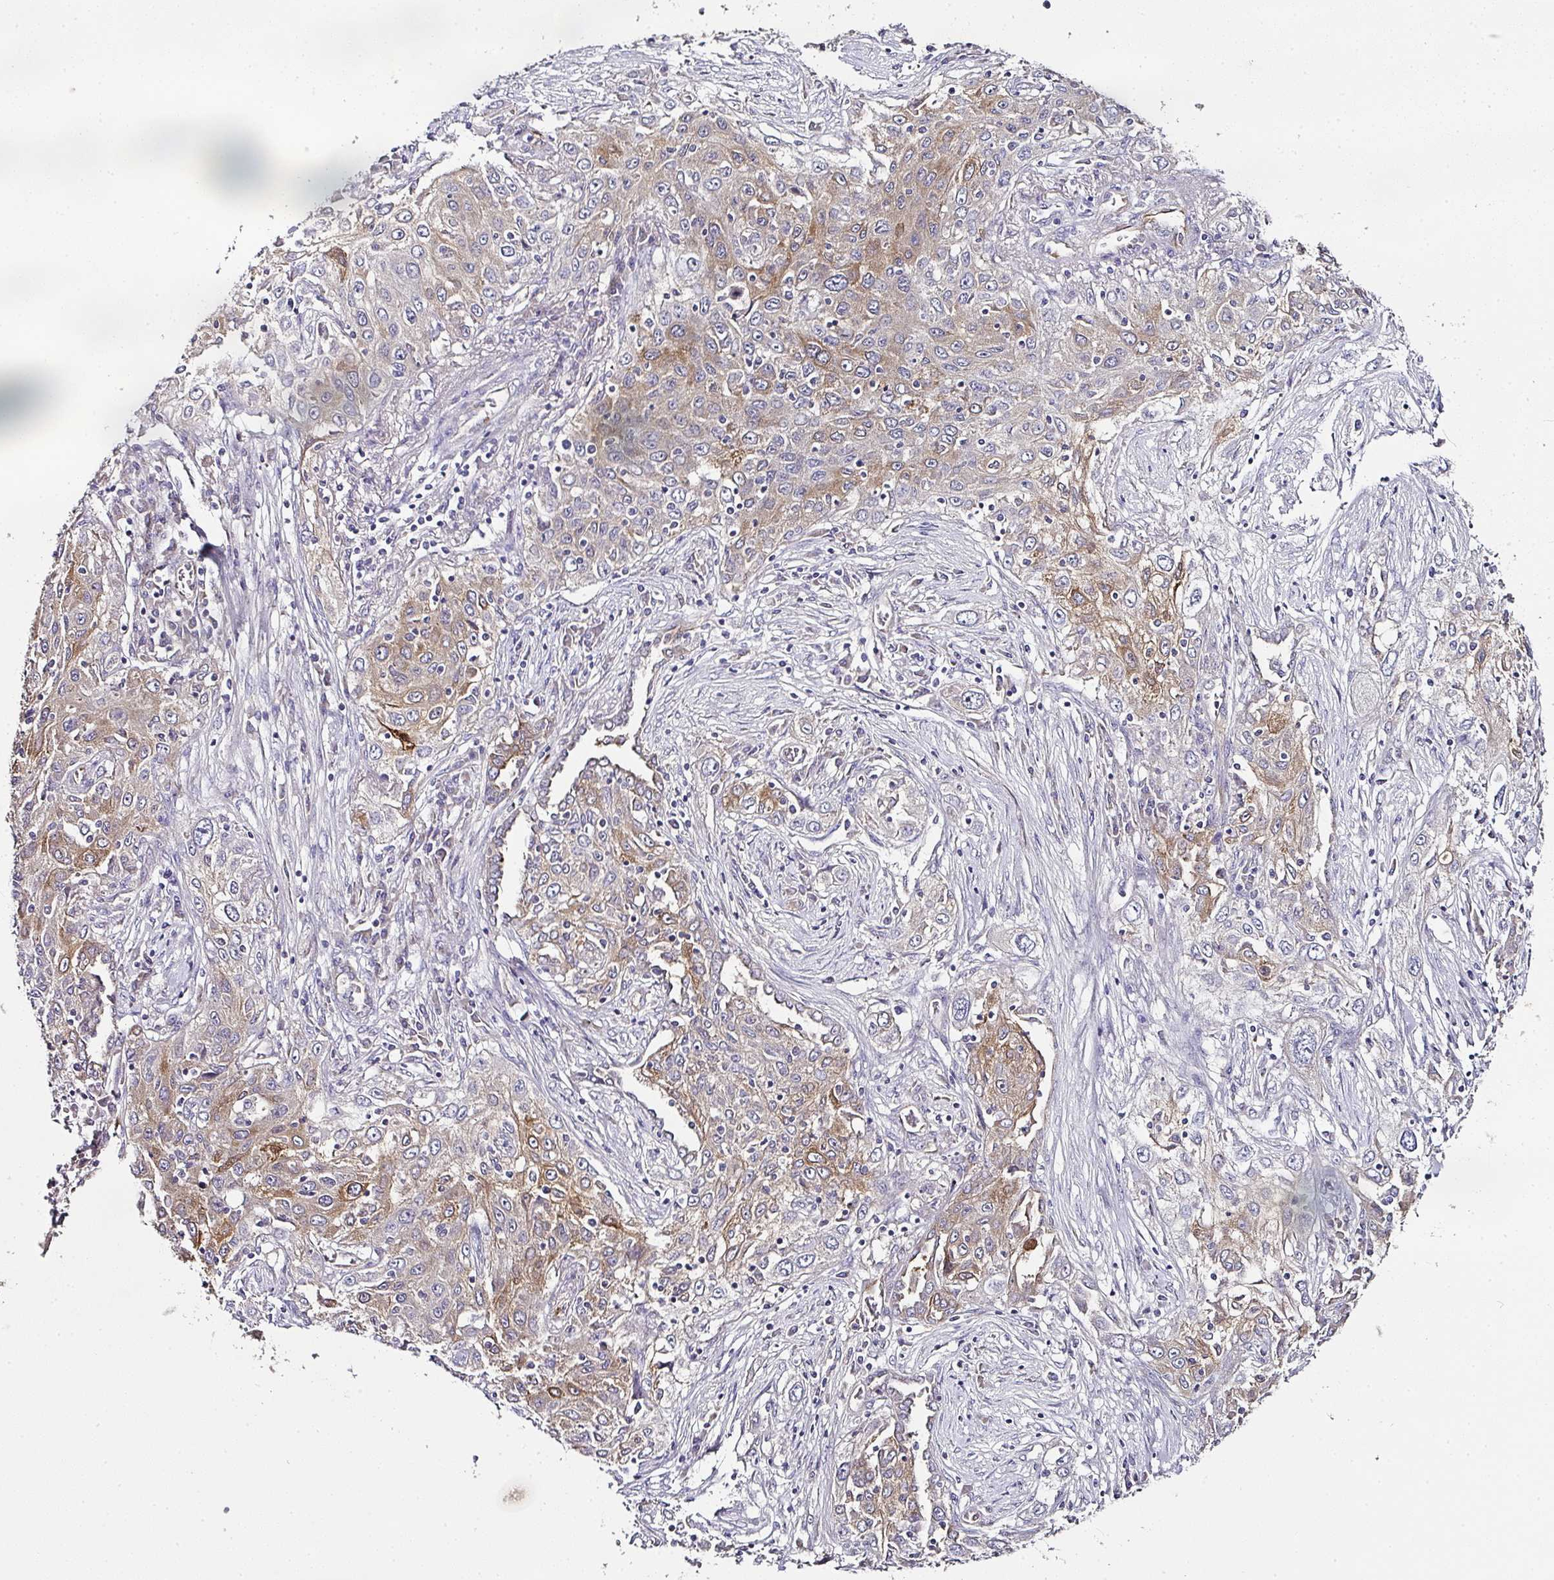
{"staining": {"intensity": "moderate", "quantity": "25%-75%", "location": "cytoplasmic/membranous"}, "tissue": "lung cancer", "cell_type": "Tumor cells", "image_type": "cancer", "snomed": [{"axis": "morphology", "description": "Squamous cell carcinoma, NOS"}, {"axis": "topography", "description": "Lung"}], "caption": "Immunohistochemistry of human lung cancer (squamous cell carcinoma) exhibits medium levels of moderate cytoplasmic/membranous positivity in approximately 25%-75% of tumor cells.", "gene": "SKIC2", "patient": {"sex": "female", "age": 69}}